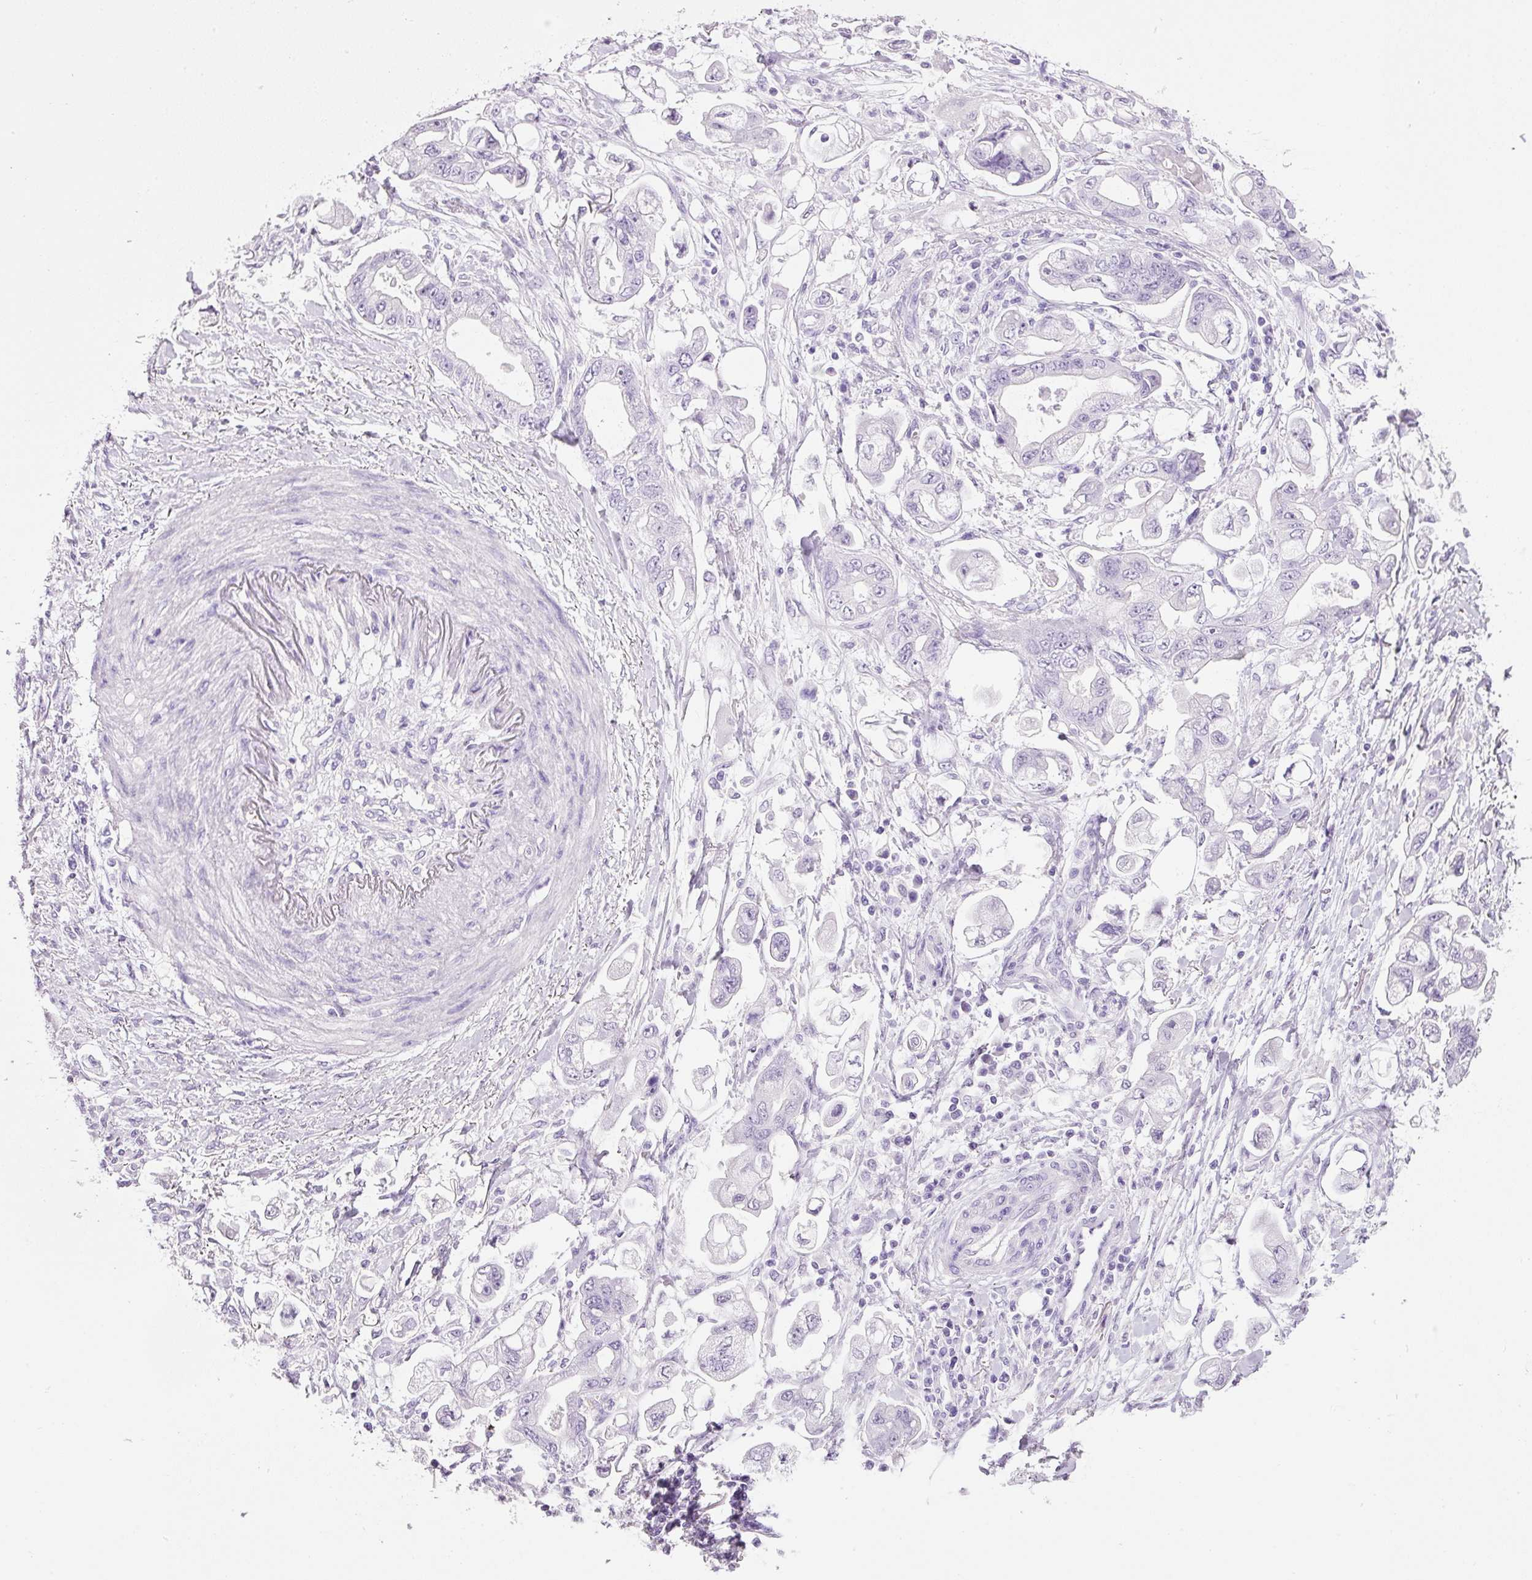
{"staining": {"intensity": "negative", "quantity": "none", "location": "none"}, "tissue": "stomach cancer", "cell_type": "Tumor cells", "image_type": "cancer", "snomed": [{"axis": "morphology", "description": "Adenocarcinoma, NOS"}, {"axis": "topography", "description": "Stomach"}], "caption": "DAB immunohistochemical staining of stomach cancer displays no significant positivity in tumor cells. (DAB (3,3'-diaminobenzidine) immunohistochemistry with hematoxylin counter stain).", "gene": "BSND", "patient": {"sex": "male", "age": 62}}